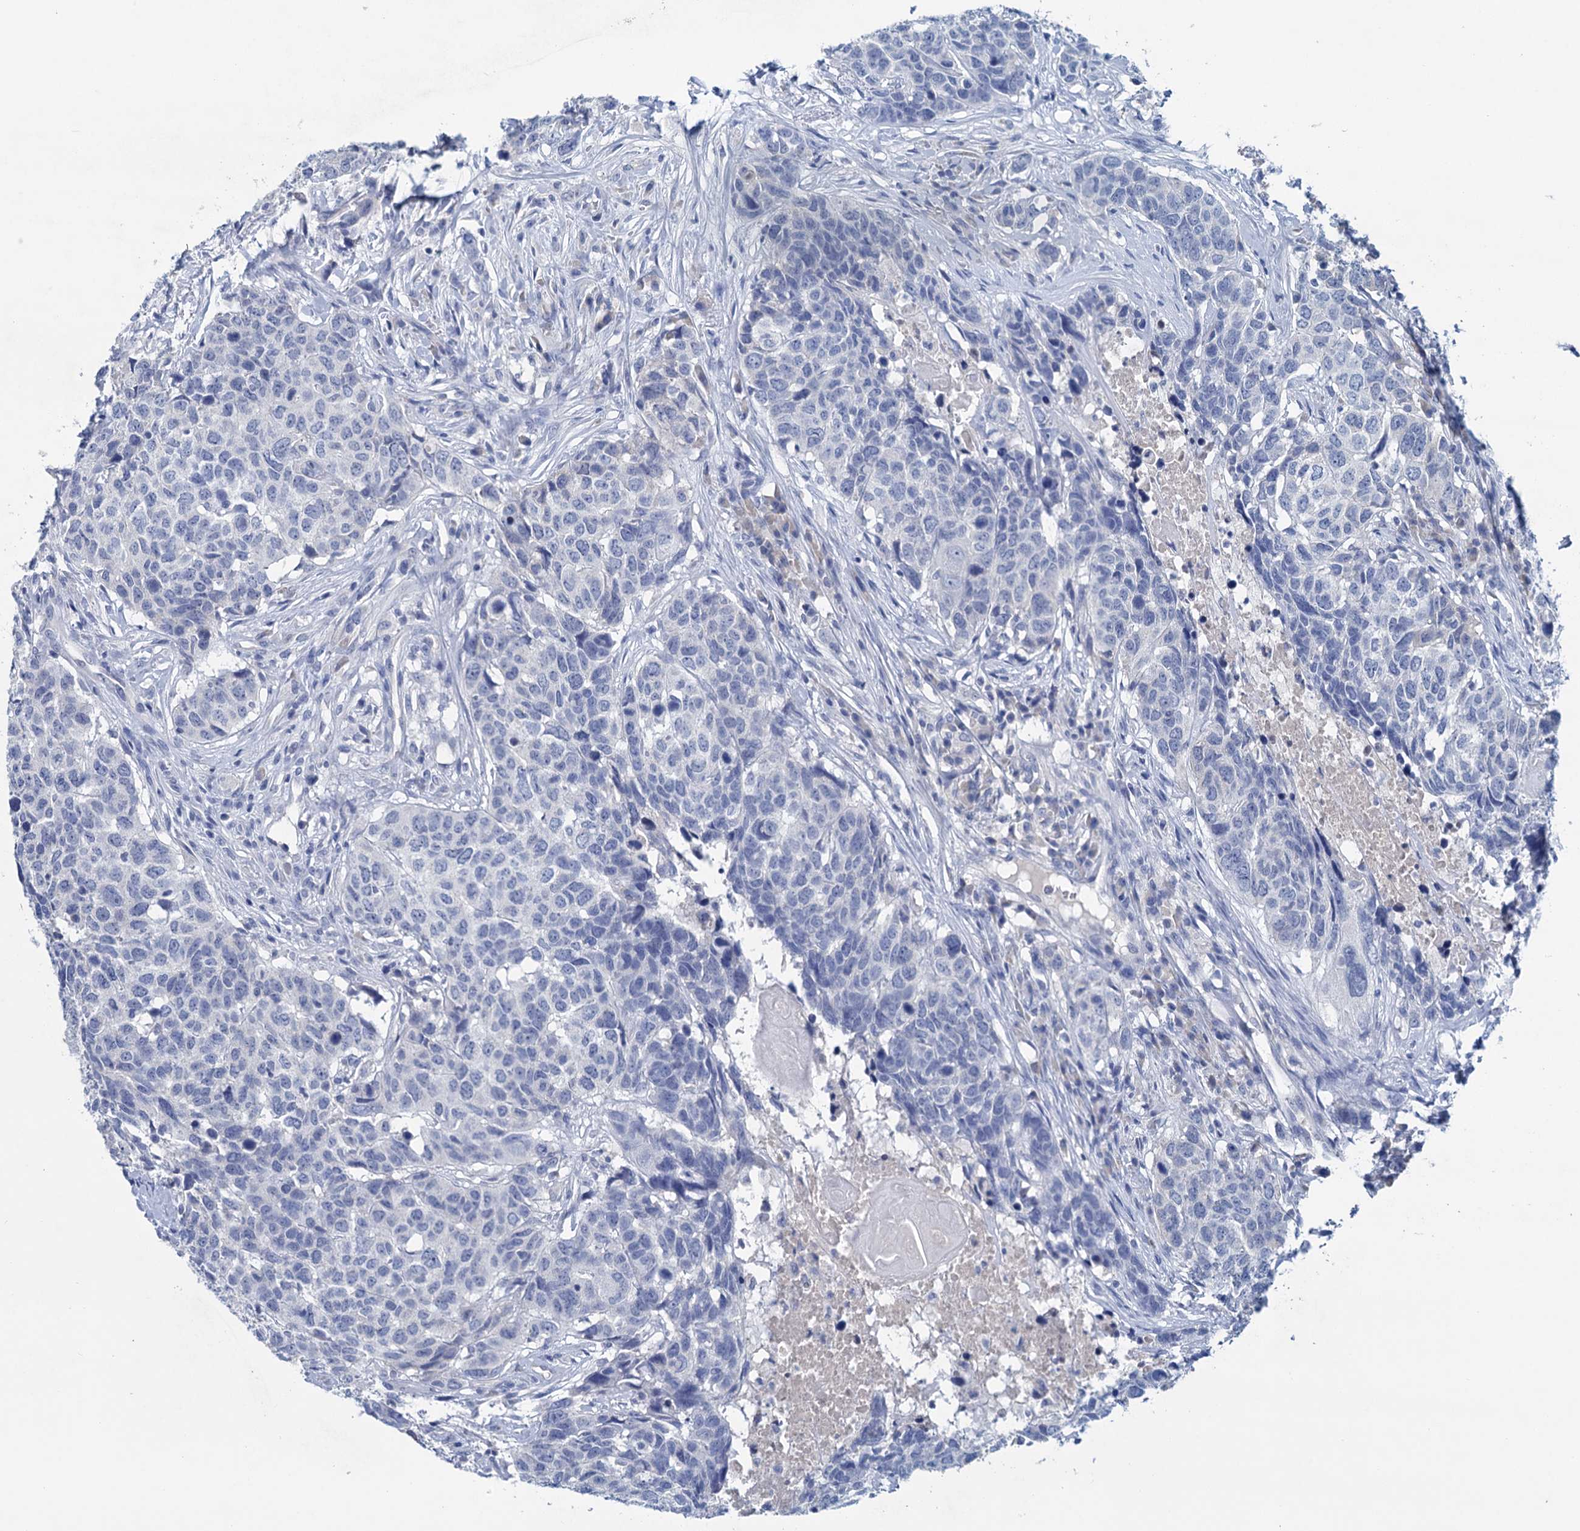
{"staining": {"intensity": "negative", "quantity": "none", "location": "none"}, "tissue": "head and neck cancer", "cell_type": "Tumor cells", "image_type": "cancer", "snomed": [{"axis": "morphology", "description": "Squamous cell carcinoma, NOS"}, {"axis": "topography", "description": "Head-Neck"}], "caption": "This is an immunohistochemistry (IHC) image of human head and neck cancer. There is no positivity in tumor cells.", "gene": "MYOZ3", "patient": {"sex": "male", "age": 66}}